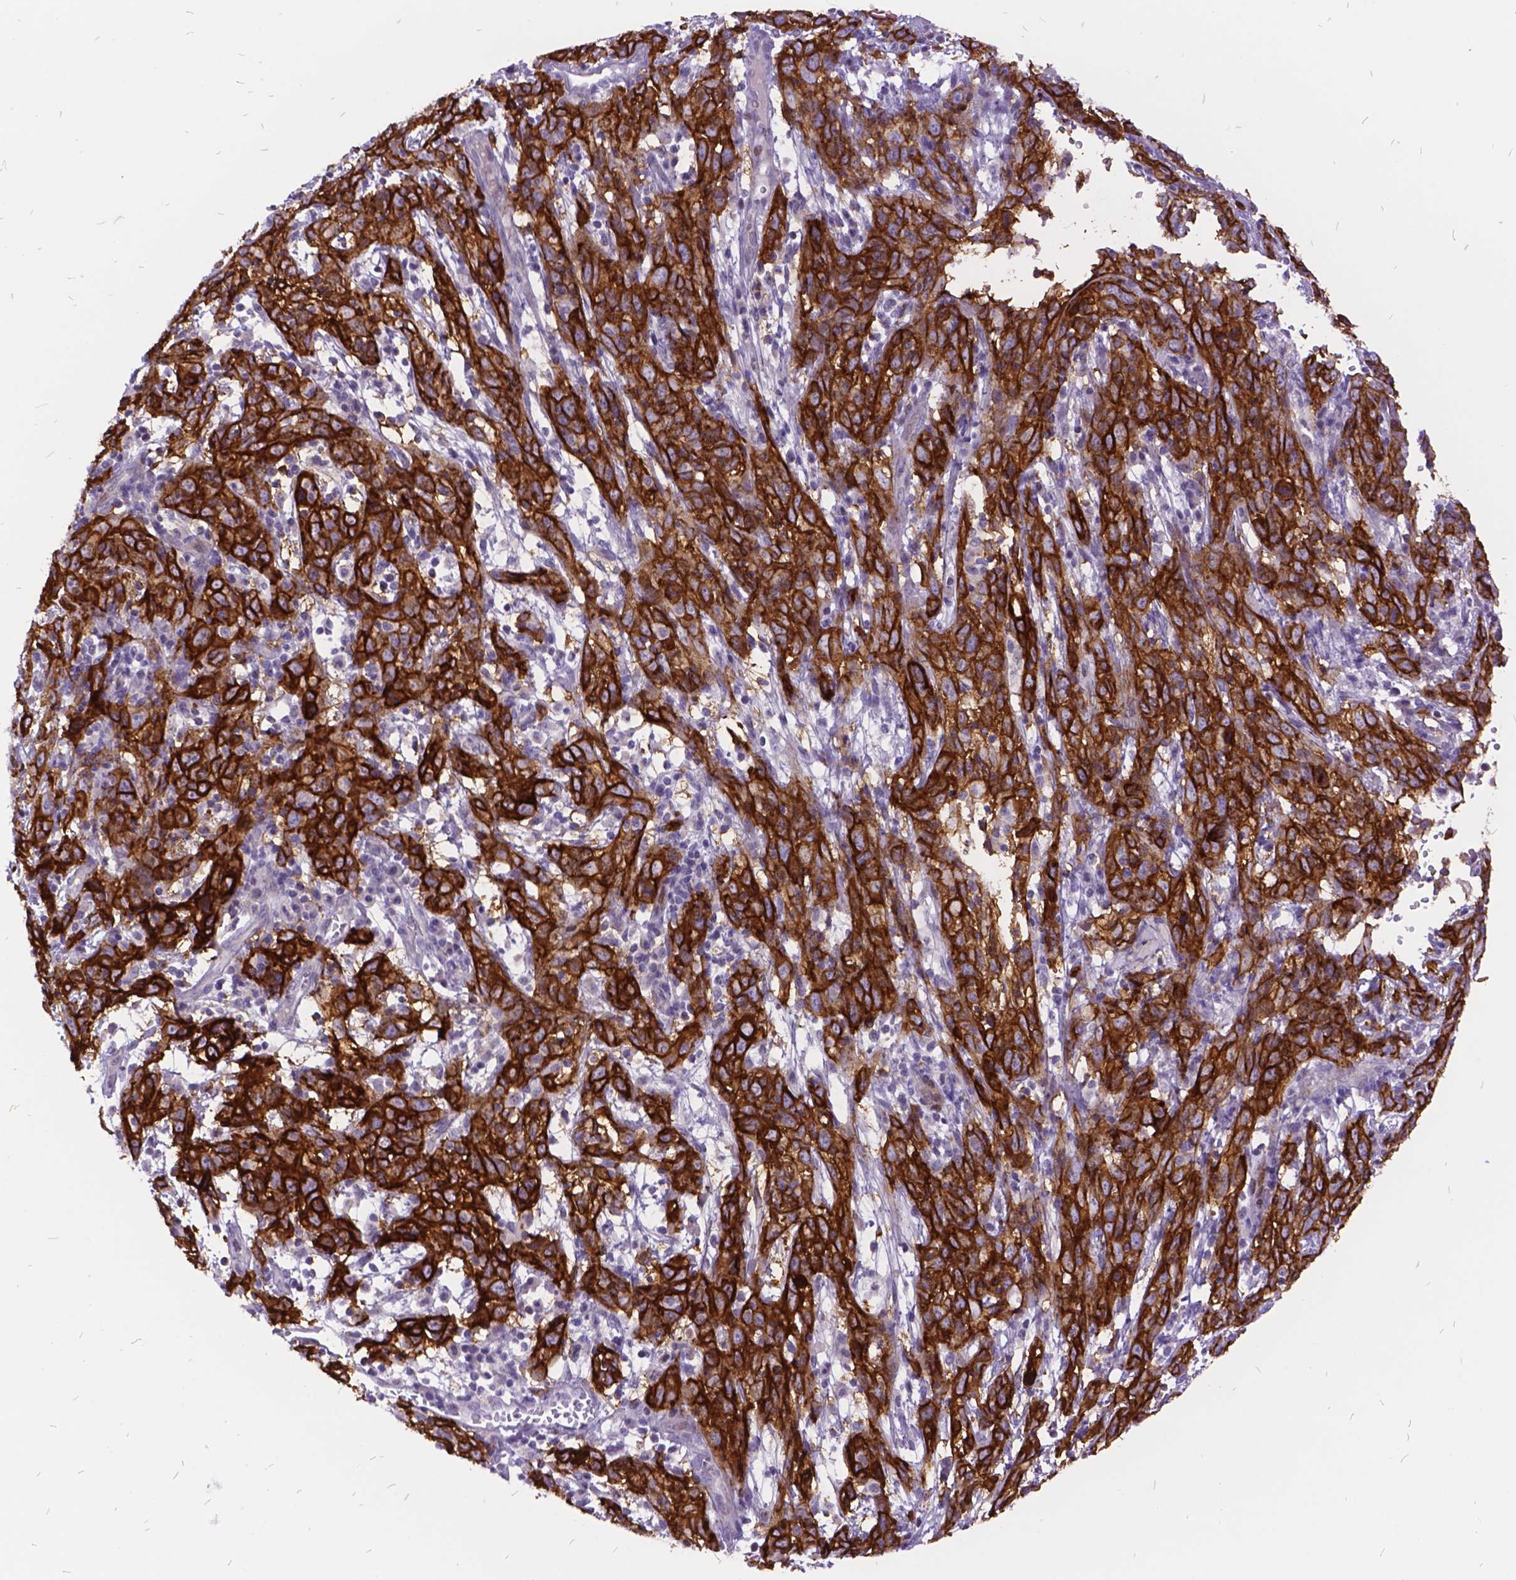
{"staining": {"intensity": "strong", "quantity": ">75%", "location": "cytoplasmic/membranous"}, "tissue": "cervical cancer", "cell_type": "Tumor cells", "image_type": "cancer", "snomed": [{"axis": "morphology", "description": "Adenocarcinoma, NOS"}, {"axis": "topography", "description": "Cervix"}], "caption": "Strong cytoplasmic/membranous positivity is appreciated in about >75% of tumor cells in cervical cancer. (DAB (3,3'-diaminobenzidine) = brown stain, brightfield microscopy at high magnification).", "gene": "ITGB6", "patient": {"sex": "female", "age": 40}}